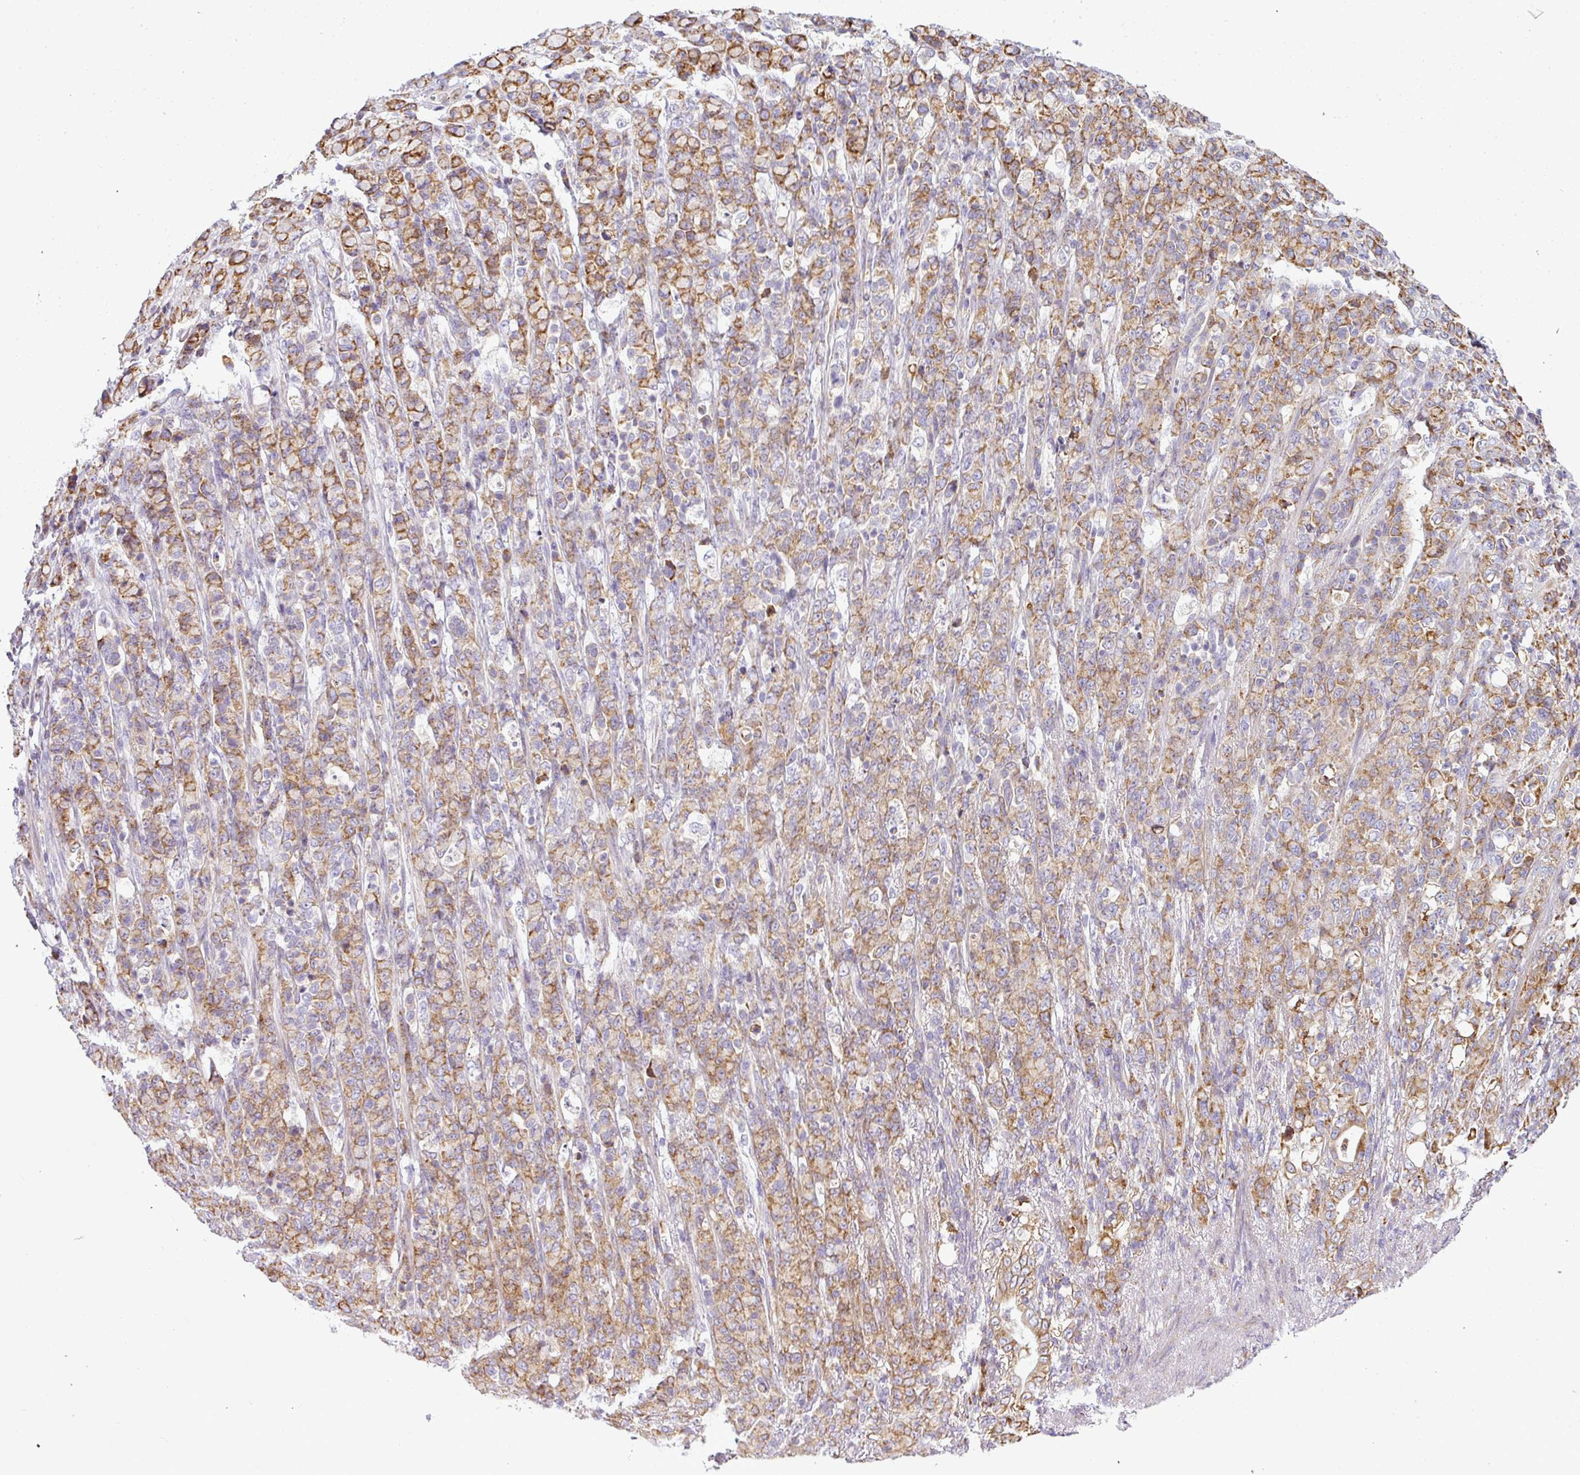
{"staining": {"intensity": "moderate", "quantity": "25%-75%", "location": "cytoplasmic/membranous"}, "tissue": "stomach cancer", "cell_type": "Tumor cells", "image_type": "cancer", "snomed": [{"axis": "morphology", "description": "Normal tissue, NOS"}, {"axis": "morphology", "description": "Adenocarcinoma, NOS"}, {"axis": "topography", "description": "Stomach"}], "caption": "Tumor cells show medium levels of moderate cytoplasmic/membranous staining in approximately 25%-75% of cells in stomach adenocarcinoma.", "gene": "ANKRD18A", "patient": {"sex": "female", "age": 79}}